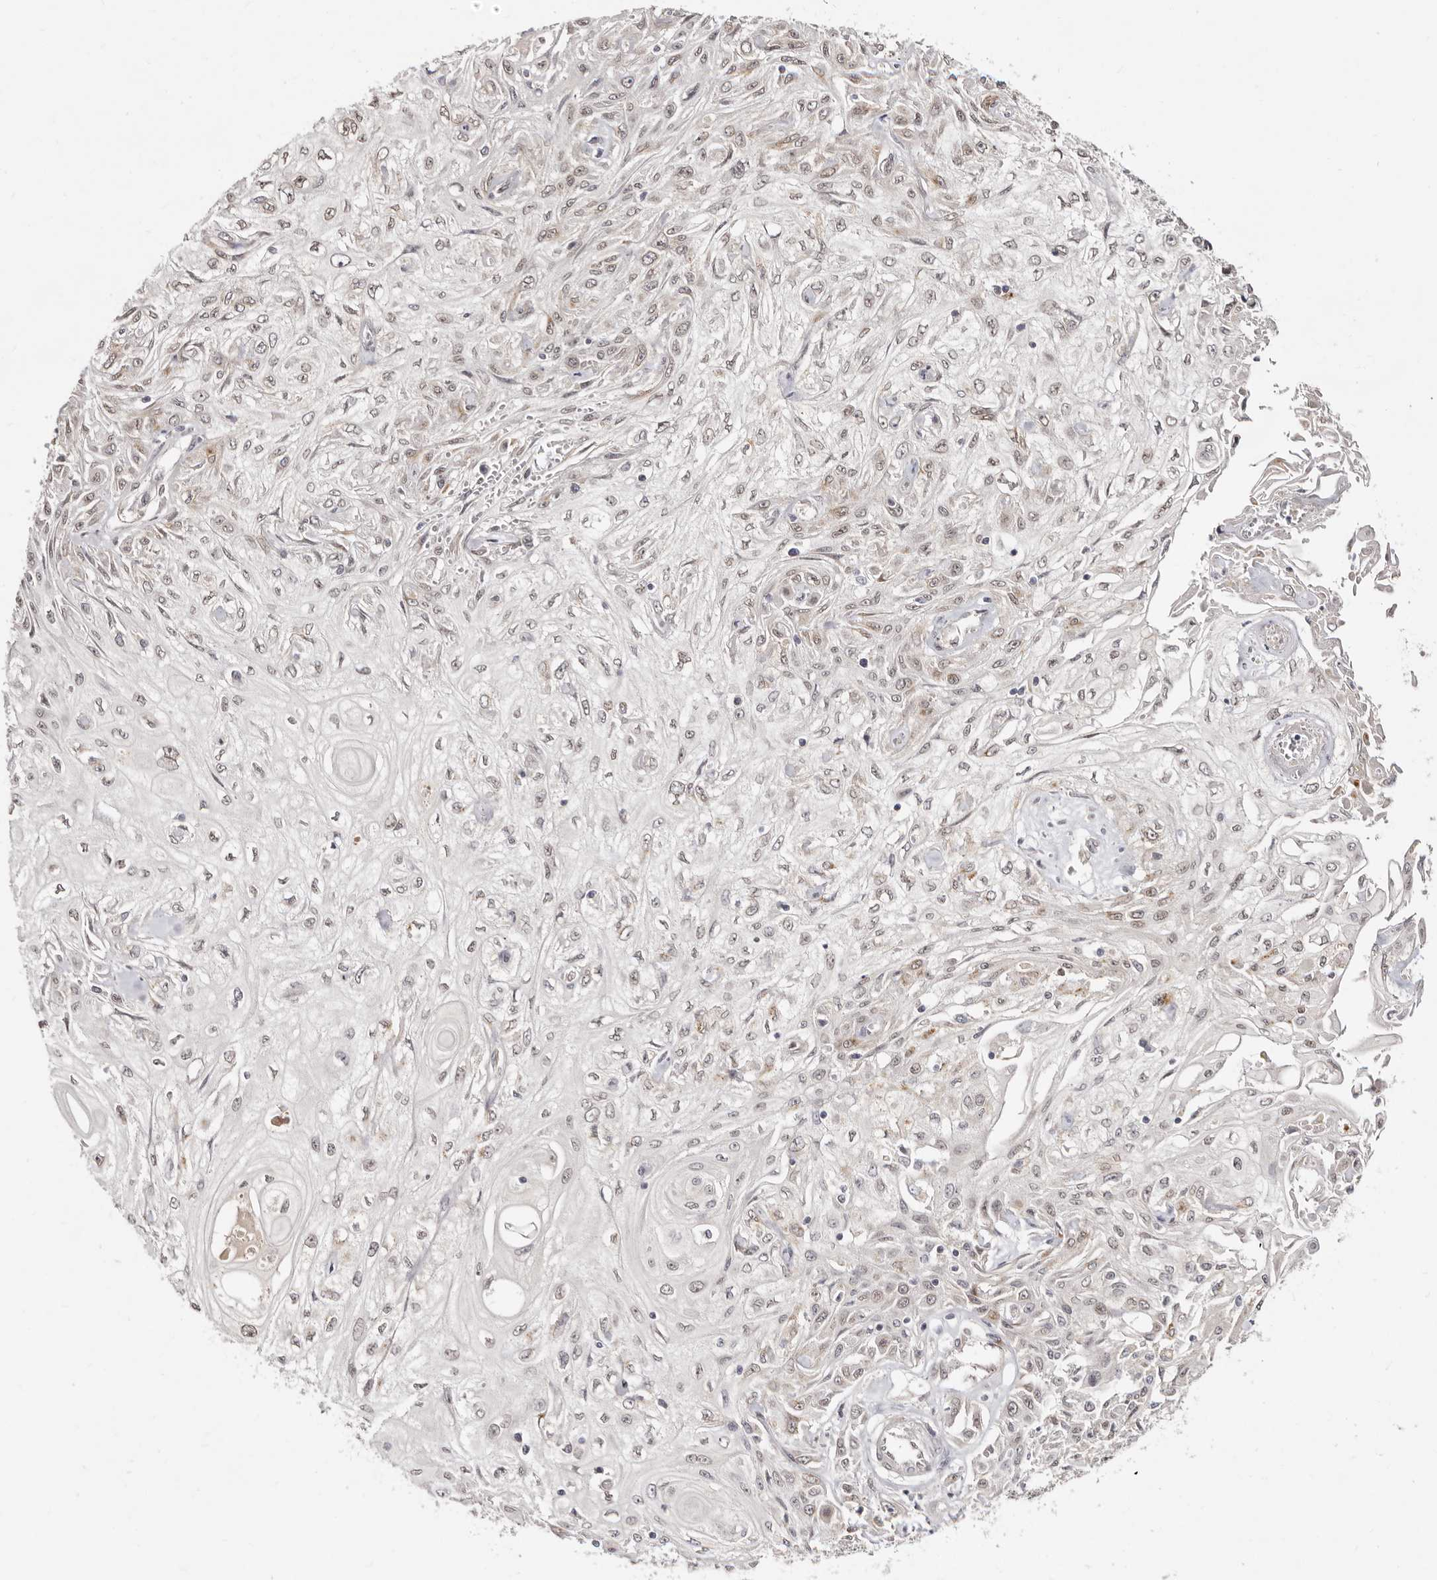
{"staining": {"intensity": "weak", "quantity": ">75%", "location": "nuclear"}, "tissue": "skin cancer", "cell_type": "Tumor cells", "image_type": "cancer", "snomed": [{"axis": "morphology", "description": "Squamous cell carcinoma, NOS"}, {"axis": "morphology", "description": "Squamous cell carcinoma, metastatic, NOS"}, {"axis": "topography", "description": "Skin"}, {"axis": "topography", "description": "Lymph node"}], "caption": "This image demonstrates immunohistochemistry (IHC) staining of metastatic squamous cell carcinoma (skin), with low weak nuclear staining in about >75% of tumor cells.", "gene": "LCORL", "patient": {"sex": "male", "age": 75}}